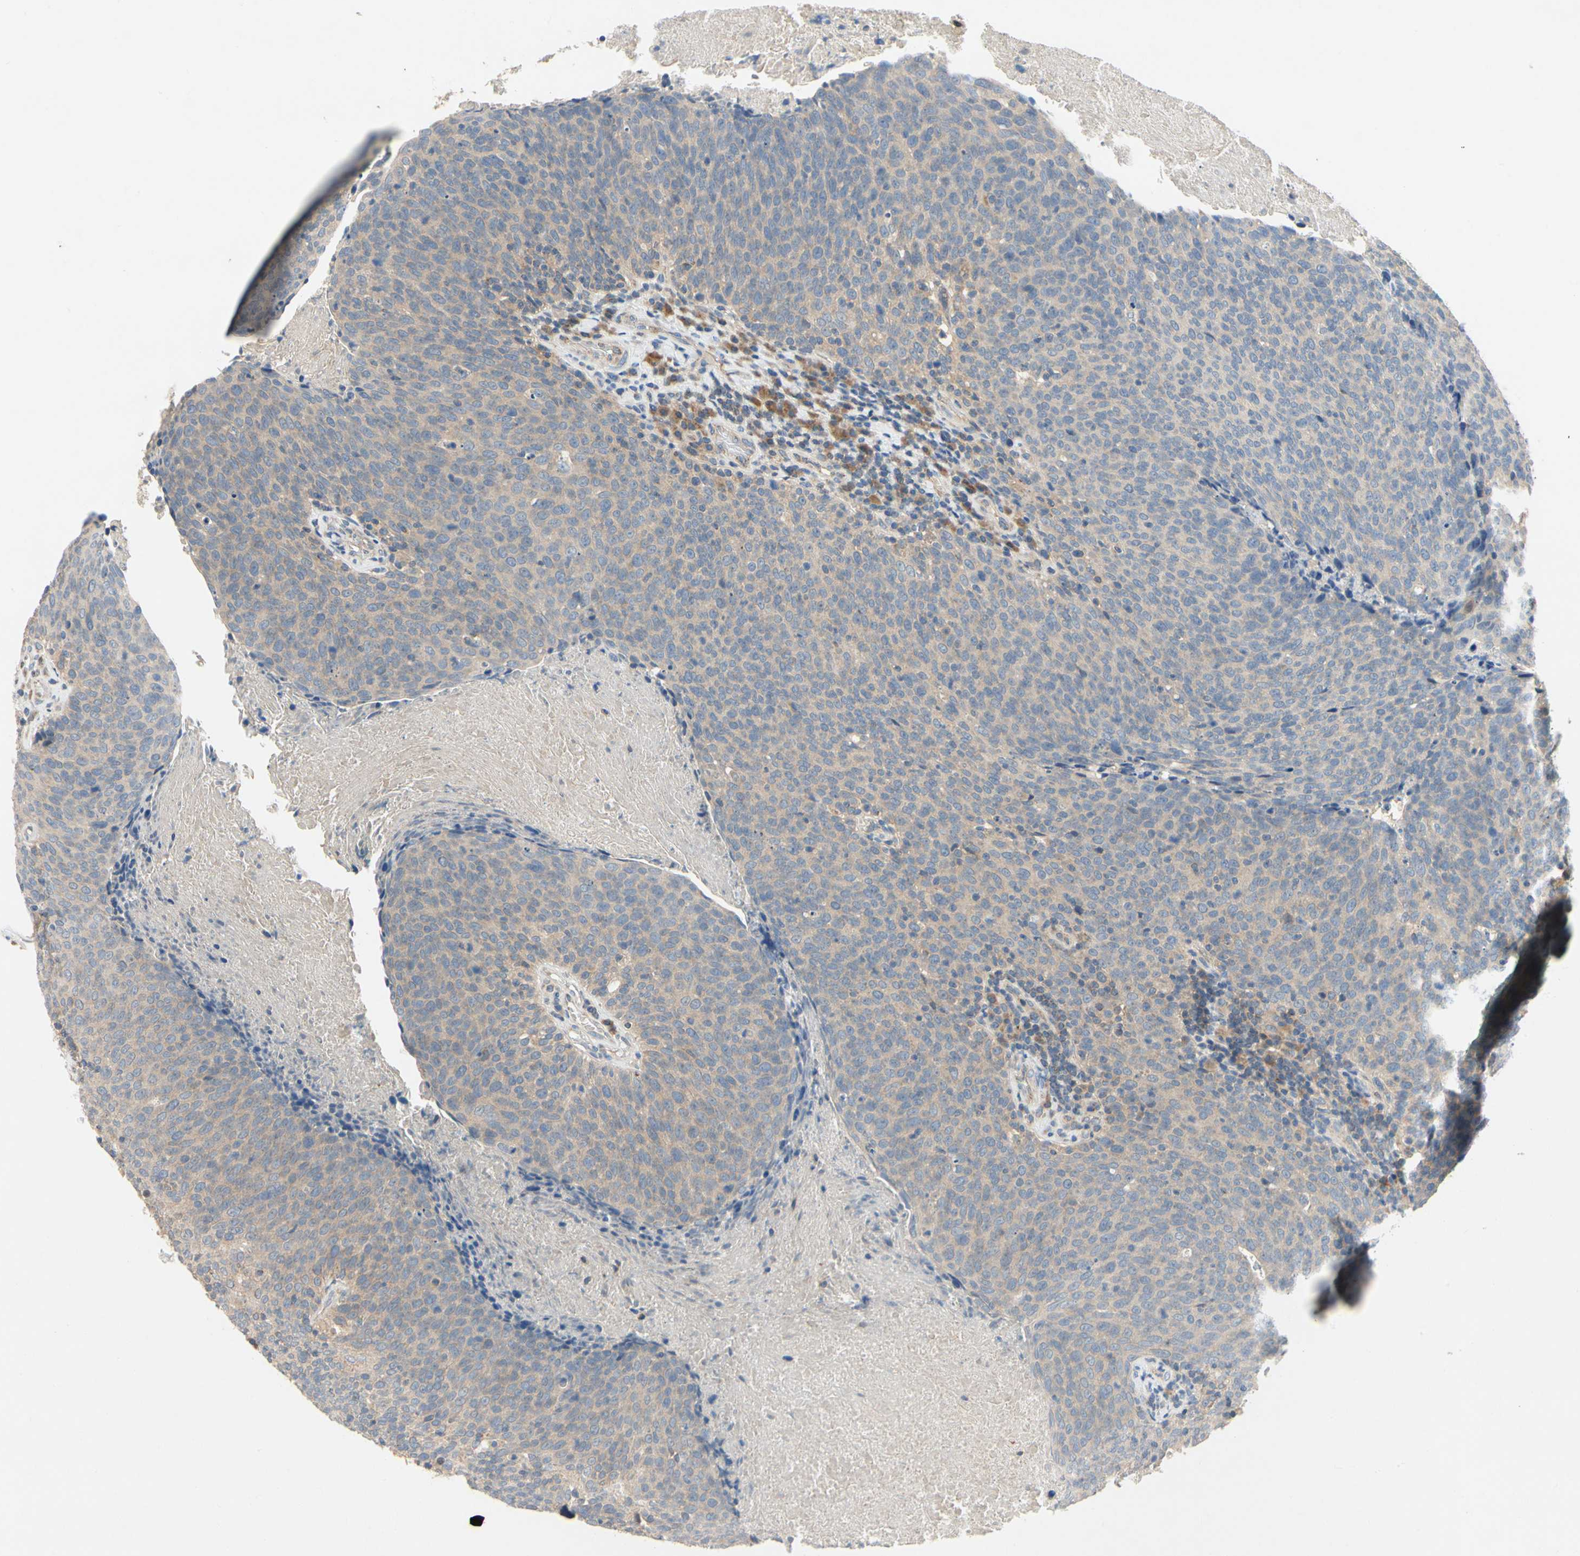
{"staining": {"intensity": "weak", "quantity": ">75%", "location": "cytoplasmic/membranous"}, "tissue": "head and neck cancer", "cell_type": "Tumor cells", "image_type": "cancer", "snomed": [{"axis": "morphology", "description": "Squamous cell carcinoma, NOS"}, {"axis": "morphology", "description": "Squamous cell carcinoma, metastatic, NOS"}, {"axis": "topography", "description": "Lymph node"}, {"axis": "topography", "description": "Head-Neck"}], "caption": "A photomicrograph showing weak cytoplasmic/membranous staining in about >75% of tumor cells in head and neck squamous cell carcinoma, as visualized by brown immunohistochemical staining.", "gene": "KLHDC8B", "patient": {"sex": "male", "age": 62}}